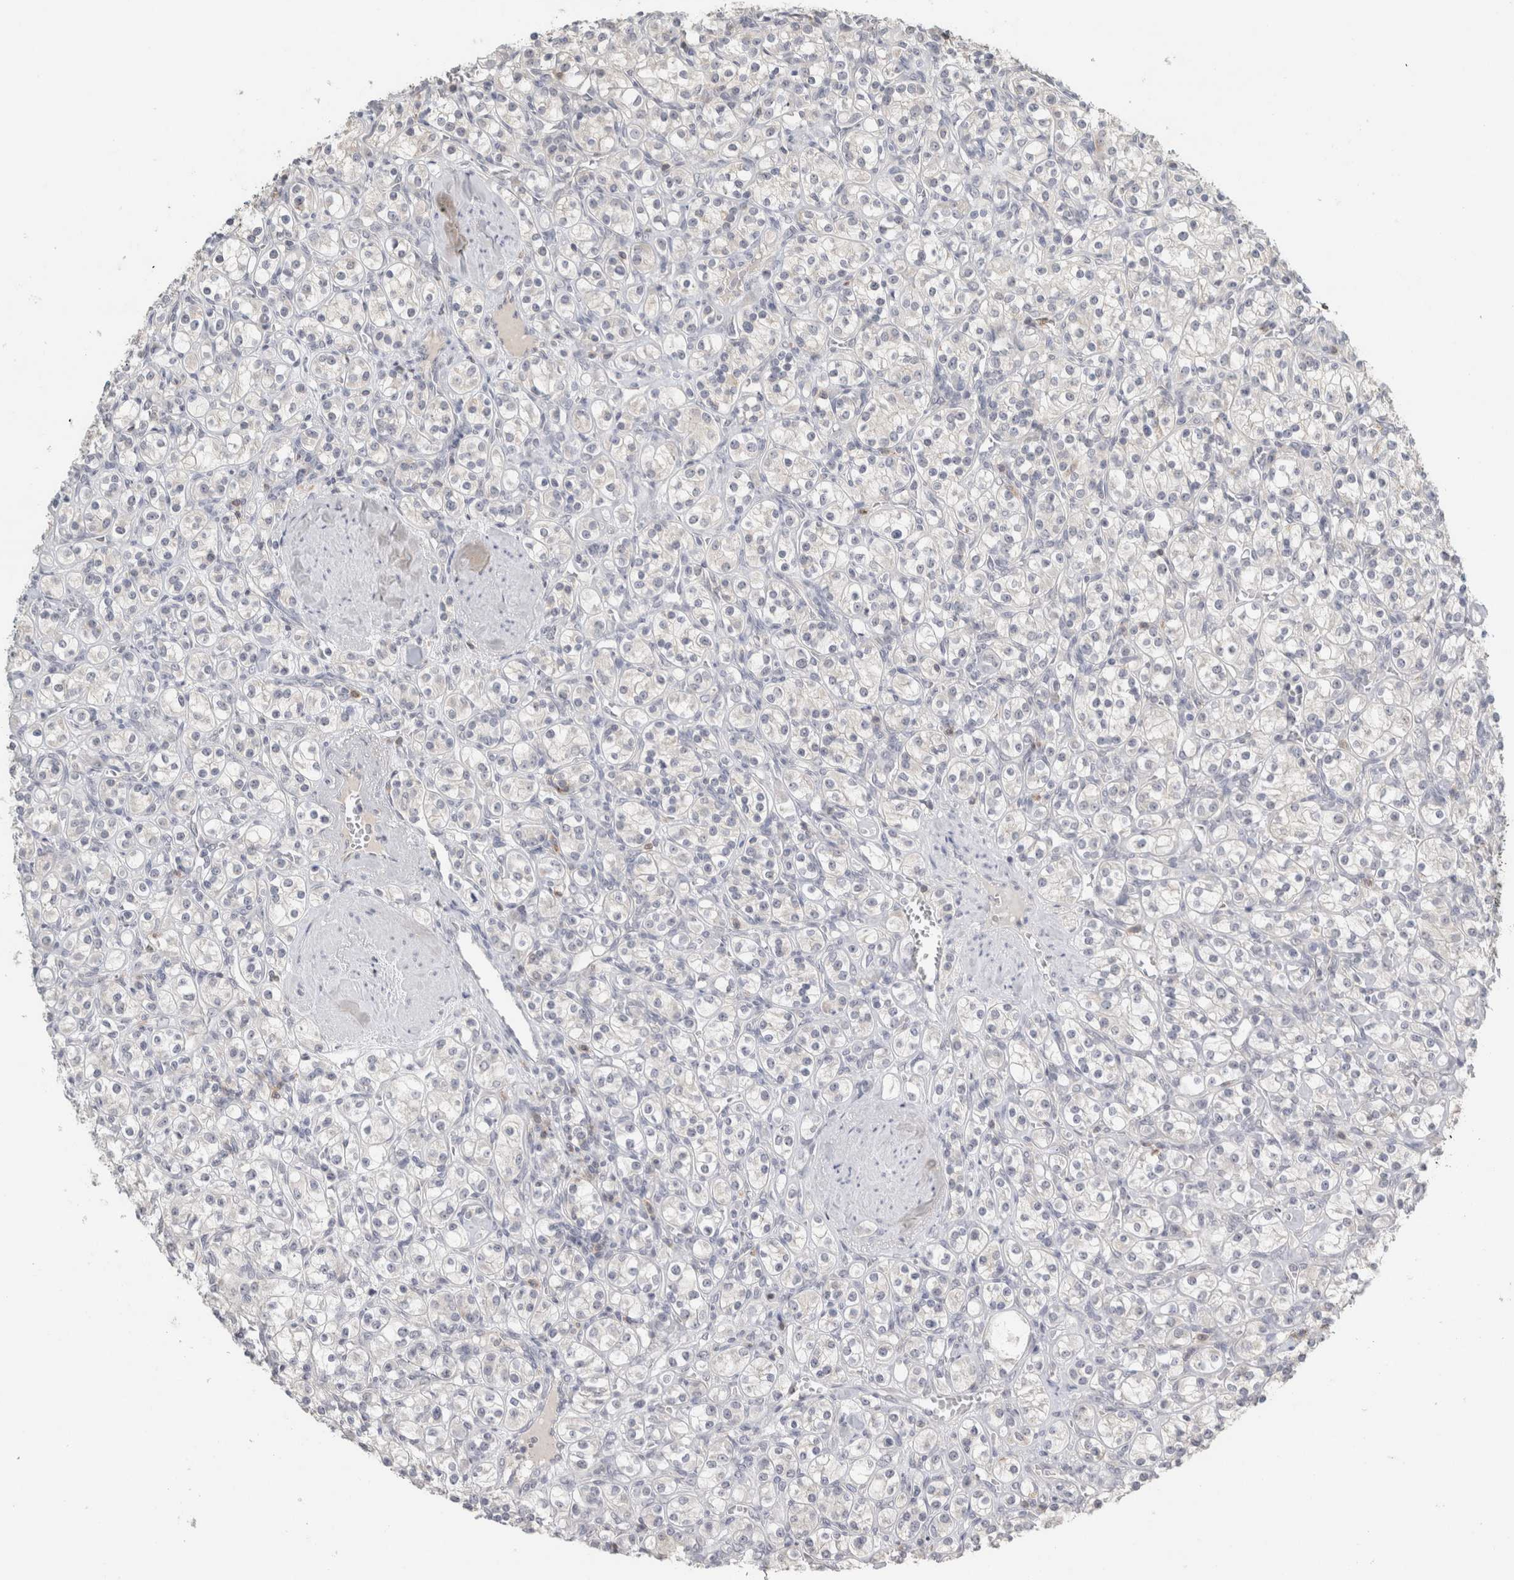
{"staining": {"intensity": "negative", "quantity": "none", "location": "none"}, "tissue": "renal cancer", "cell_type": "Tumor cells", "image_type": "cancer", "snomed": [{"axis": "morphology", "description": "Adenocarcinoma, NOS"}, {"axis": "topography", "description": "Kidney"}], "caption": "This is an IHC histopathology image of renal cancer. There is no staining in tumor cells.", "gene": "TRAT1", "patient": {"sex": "male", "age": 77}}